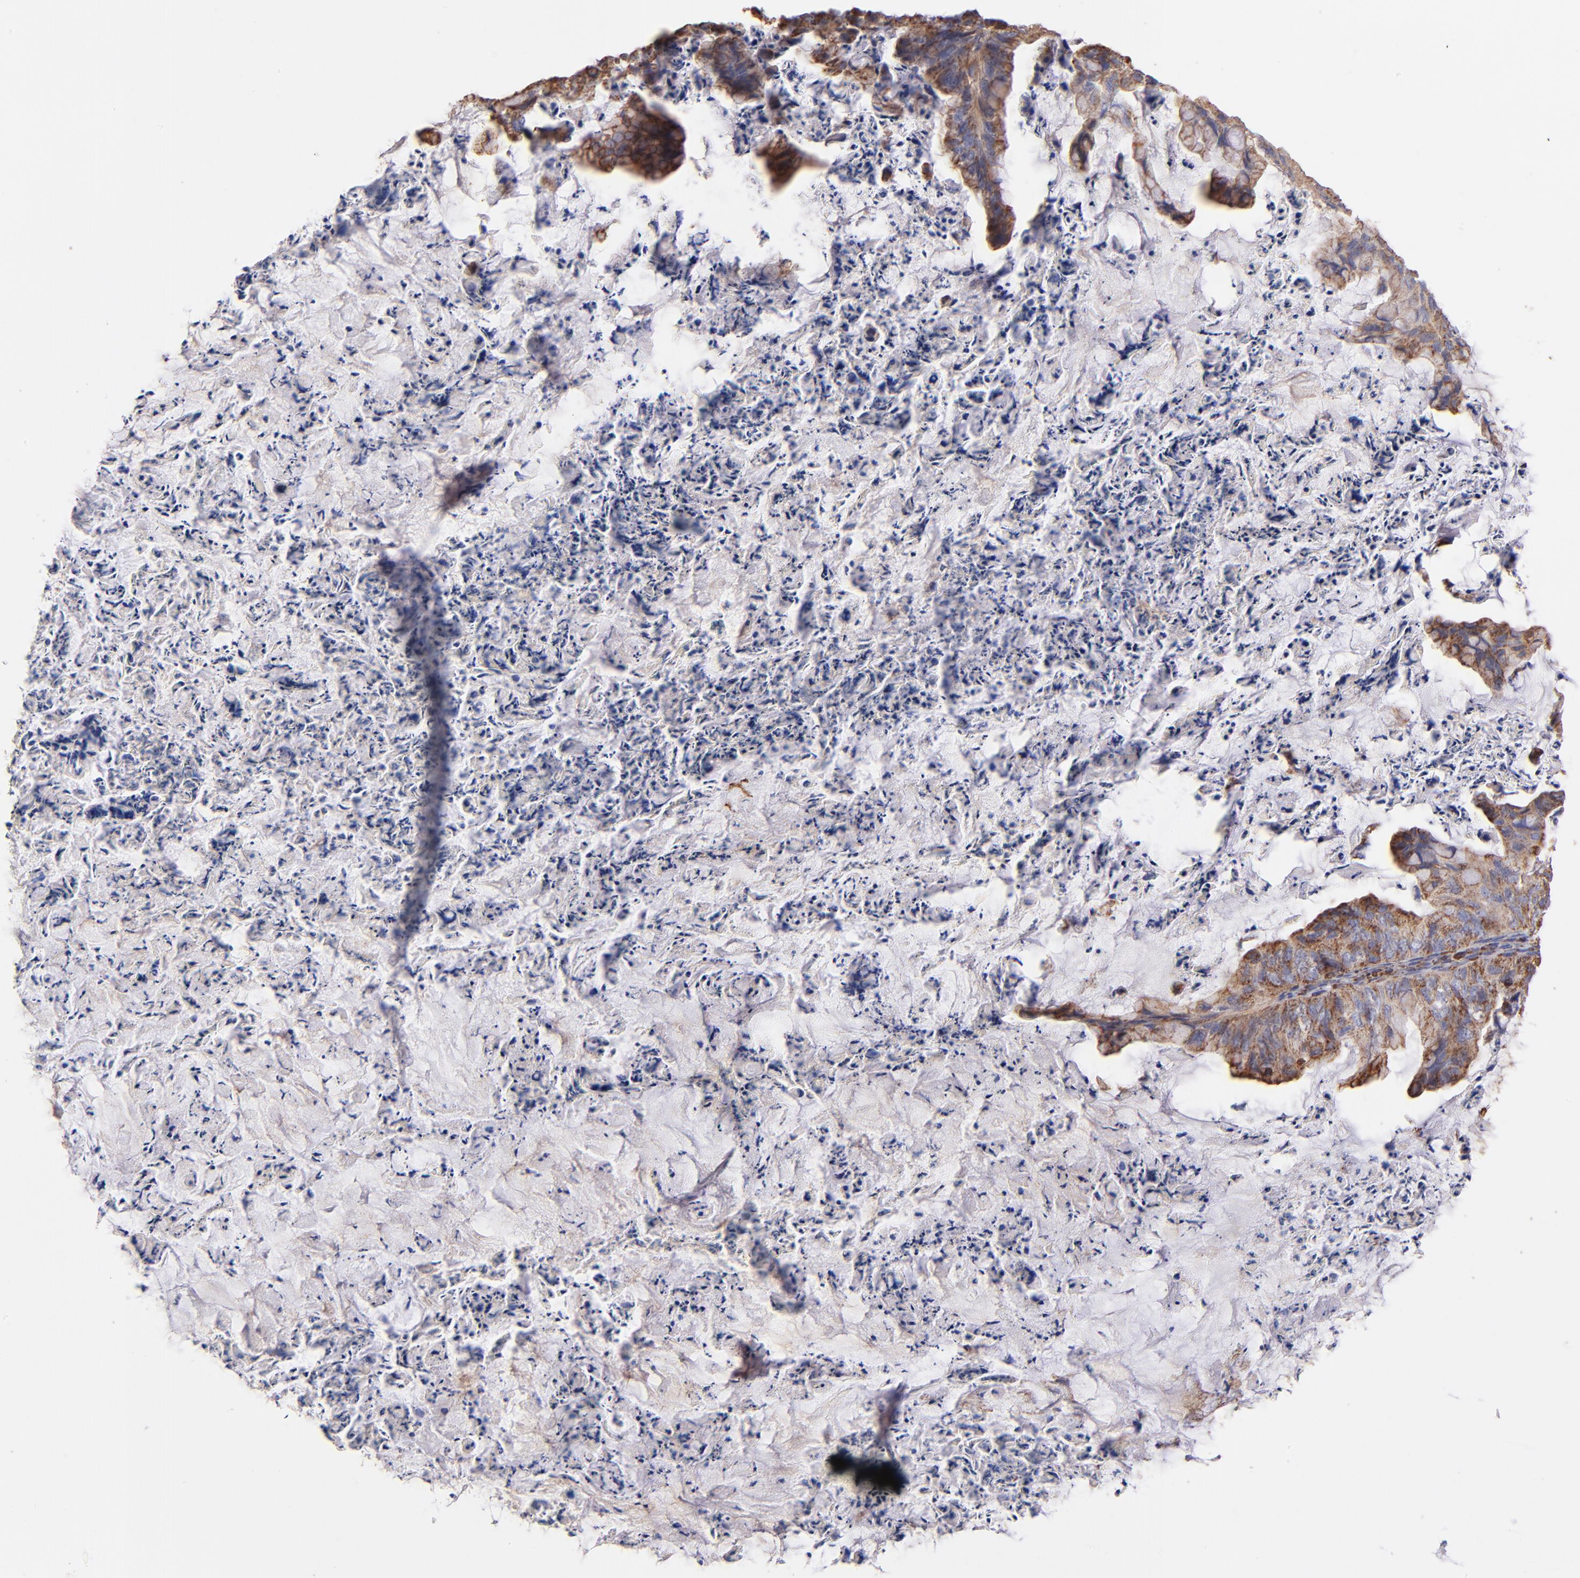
{"staining": {"intensity": "moderate", "quantity": ">75%", "location": "cytoplasmic/membranous"}, "tissue": "ovarian cancer", "cell_type": "Tumor cells", "image_type": "cancer", "snomed": [{"axis": "morphology", "description": "Cystadenocarcinoma, mucinous, NOS"}, {"axis": "topography", "description": "Ovary"}], "caption": "The histopathology image shows immunohistochemical staining of ovarian cancer. There is moderate cytoplasmic/membranous expression is identified in approximately >75% of tumor cells.", "gene": "DLST", "patient": {"sex": "female", "age": 36}}